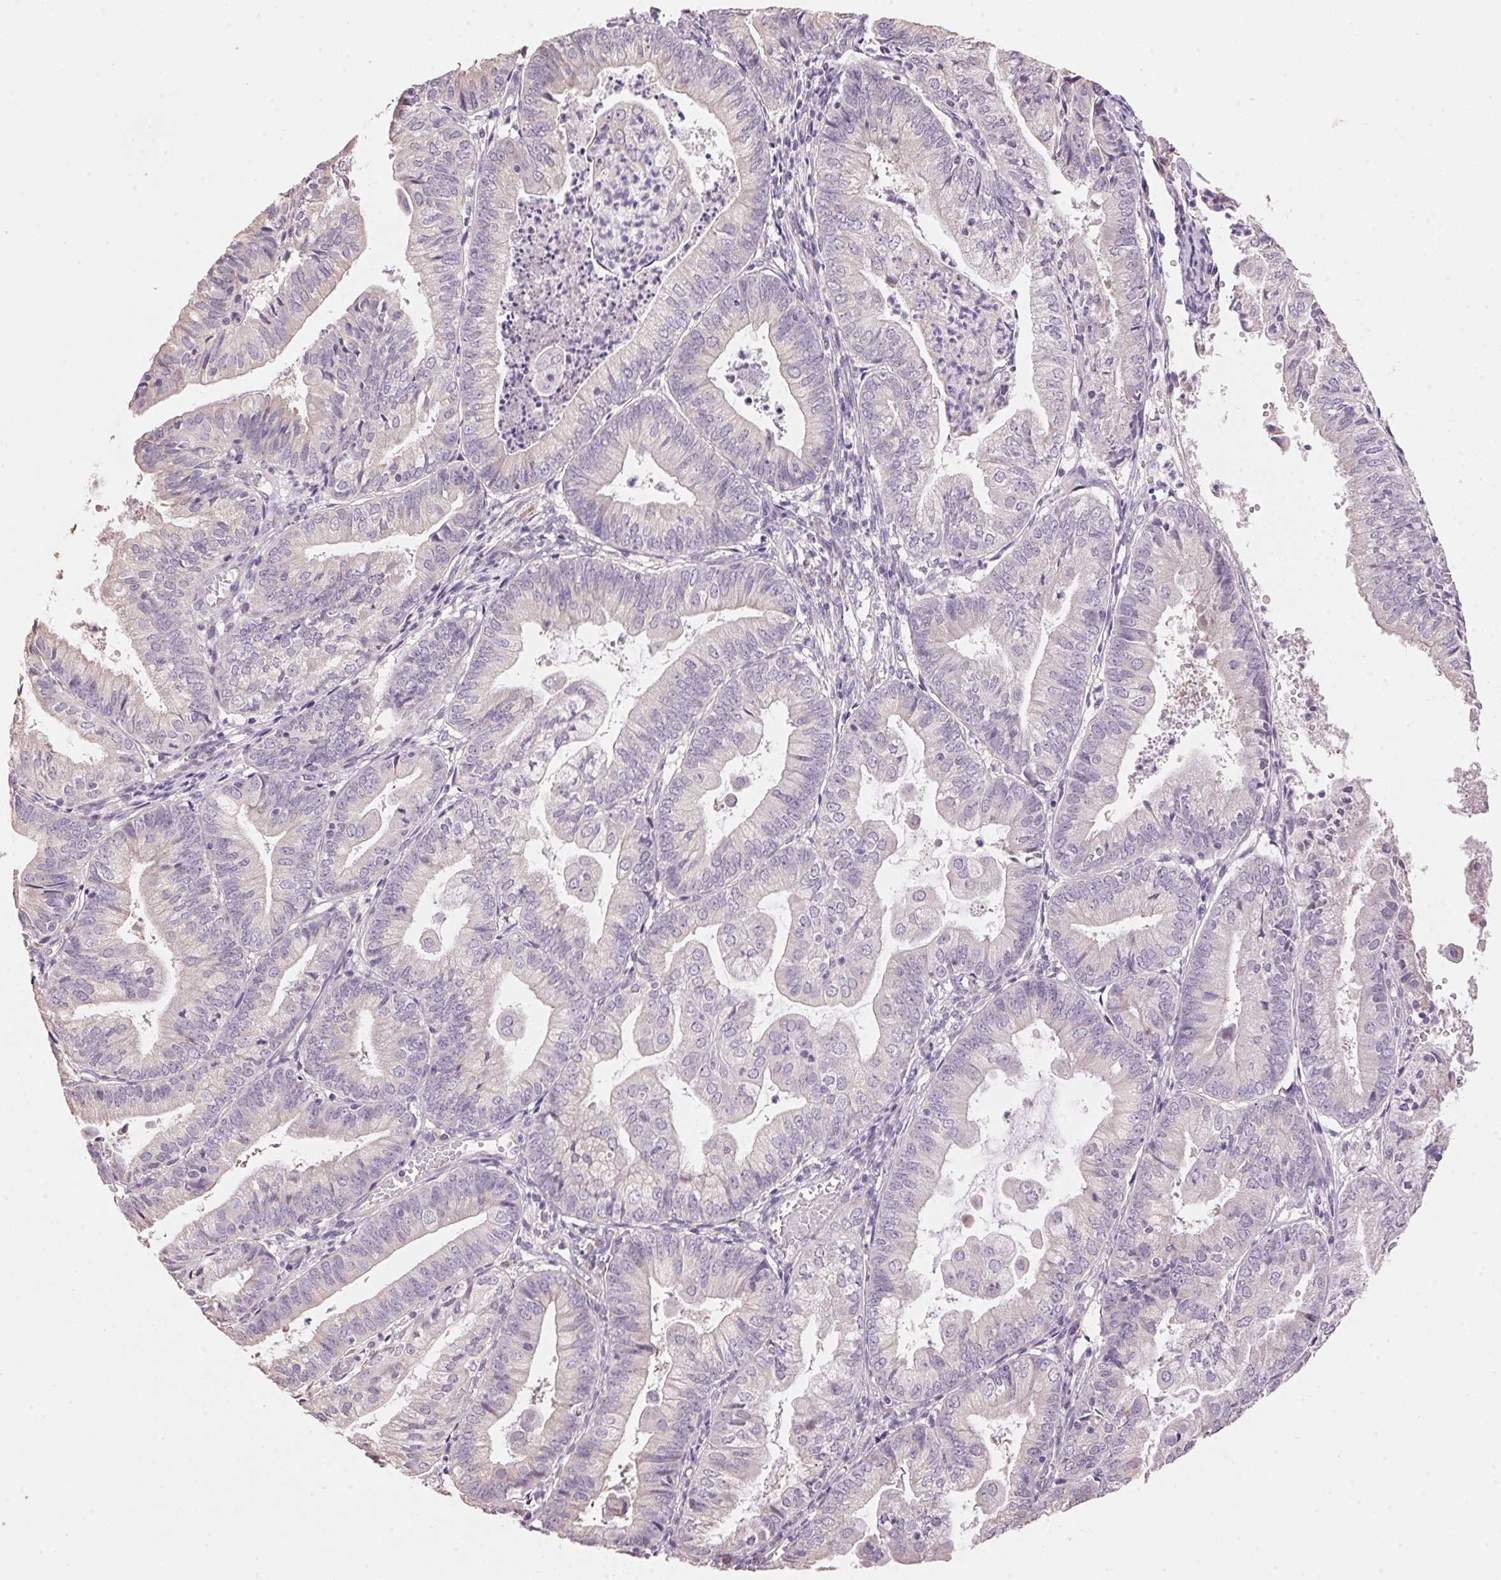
{"staining": {"intensity": "negative", "quantity": "none", "location": "none"}, "tissue": "endometrial cancer", "cell_type": "Tumor cells", "image_type": "cancer", "snomed": [{"axis": "morphology", "description": "Adenocarcinoma, NOS"}, {"axis": "topography", "description": "Endometrium"}], "caption": "Protein analysis of adenocarcinoma (endometrial) exhibits no significant expression in tumor cells.", "gene": "LYZL6", "patient": {"sex": "female", "age": 55}}